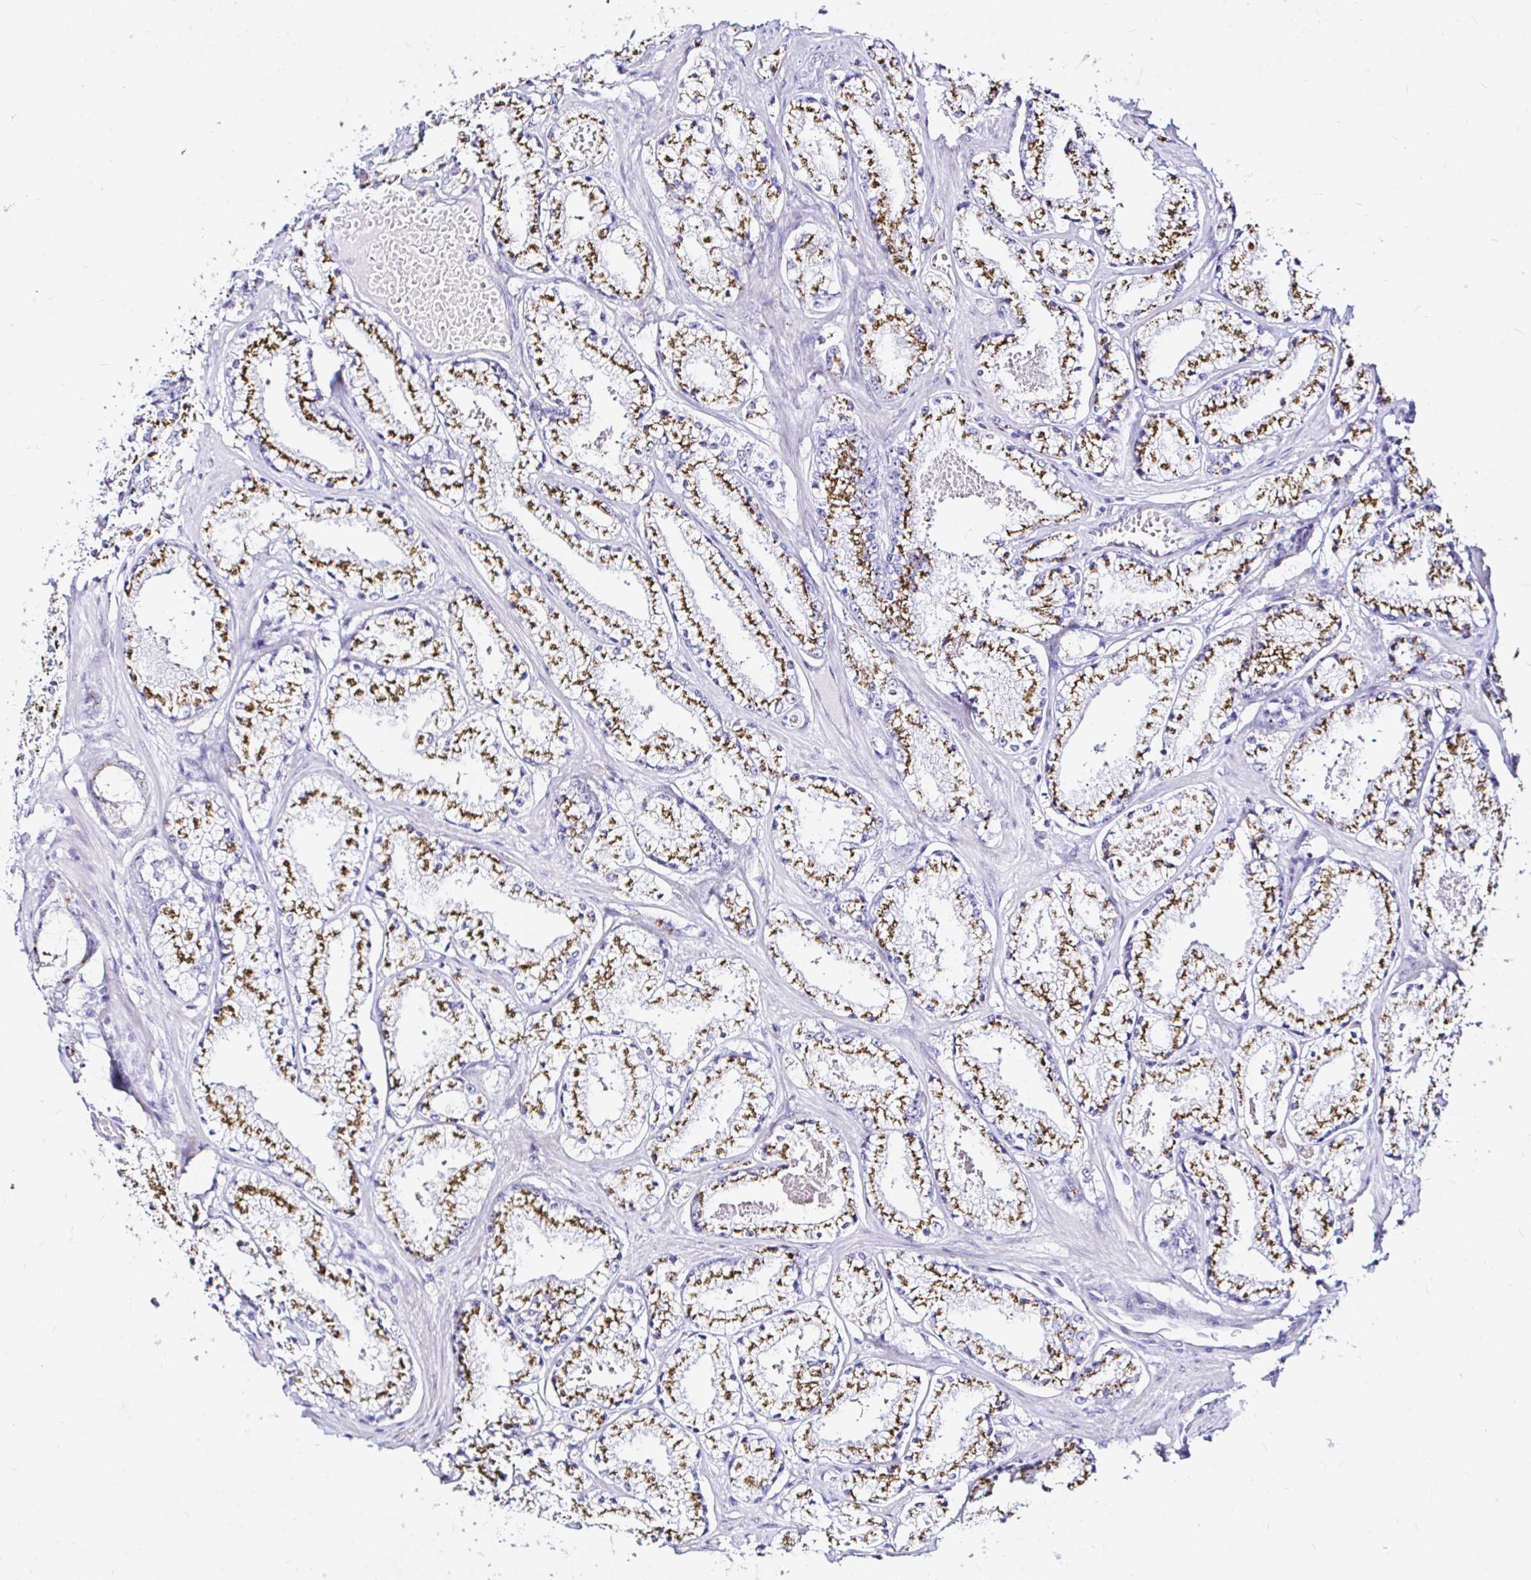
{"staining": {"intensity": "moderate", "quantity": ">75%", "location": "cytoplasmic/membranous"}, "tissue": "prostate cancer", "cell_type": "Tumor cells", "image_type": "cancer", "snomed": [{"axis": "morphology", "description": "Adenocarcinoma, High grade"}, {"axis": "topography", "description": "Prostate"}], "caption": "Human prostate cancer stained for a protein (brown) reveals moderate cytoplasmic/membranous positive staining in approximately >75% of tumor cells.", "gene": "ZNF432", "patient": {"sex": "male", "age": 63}}